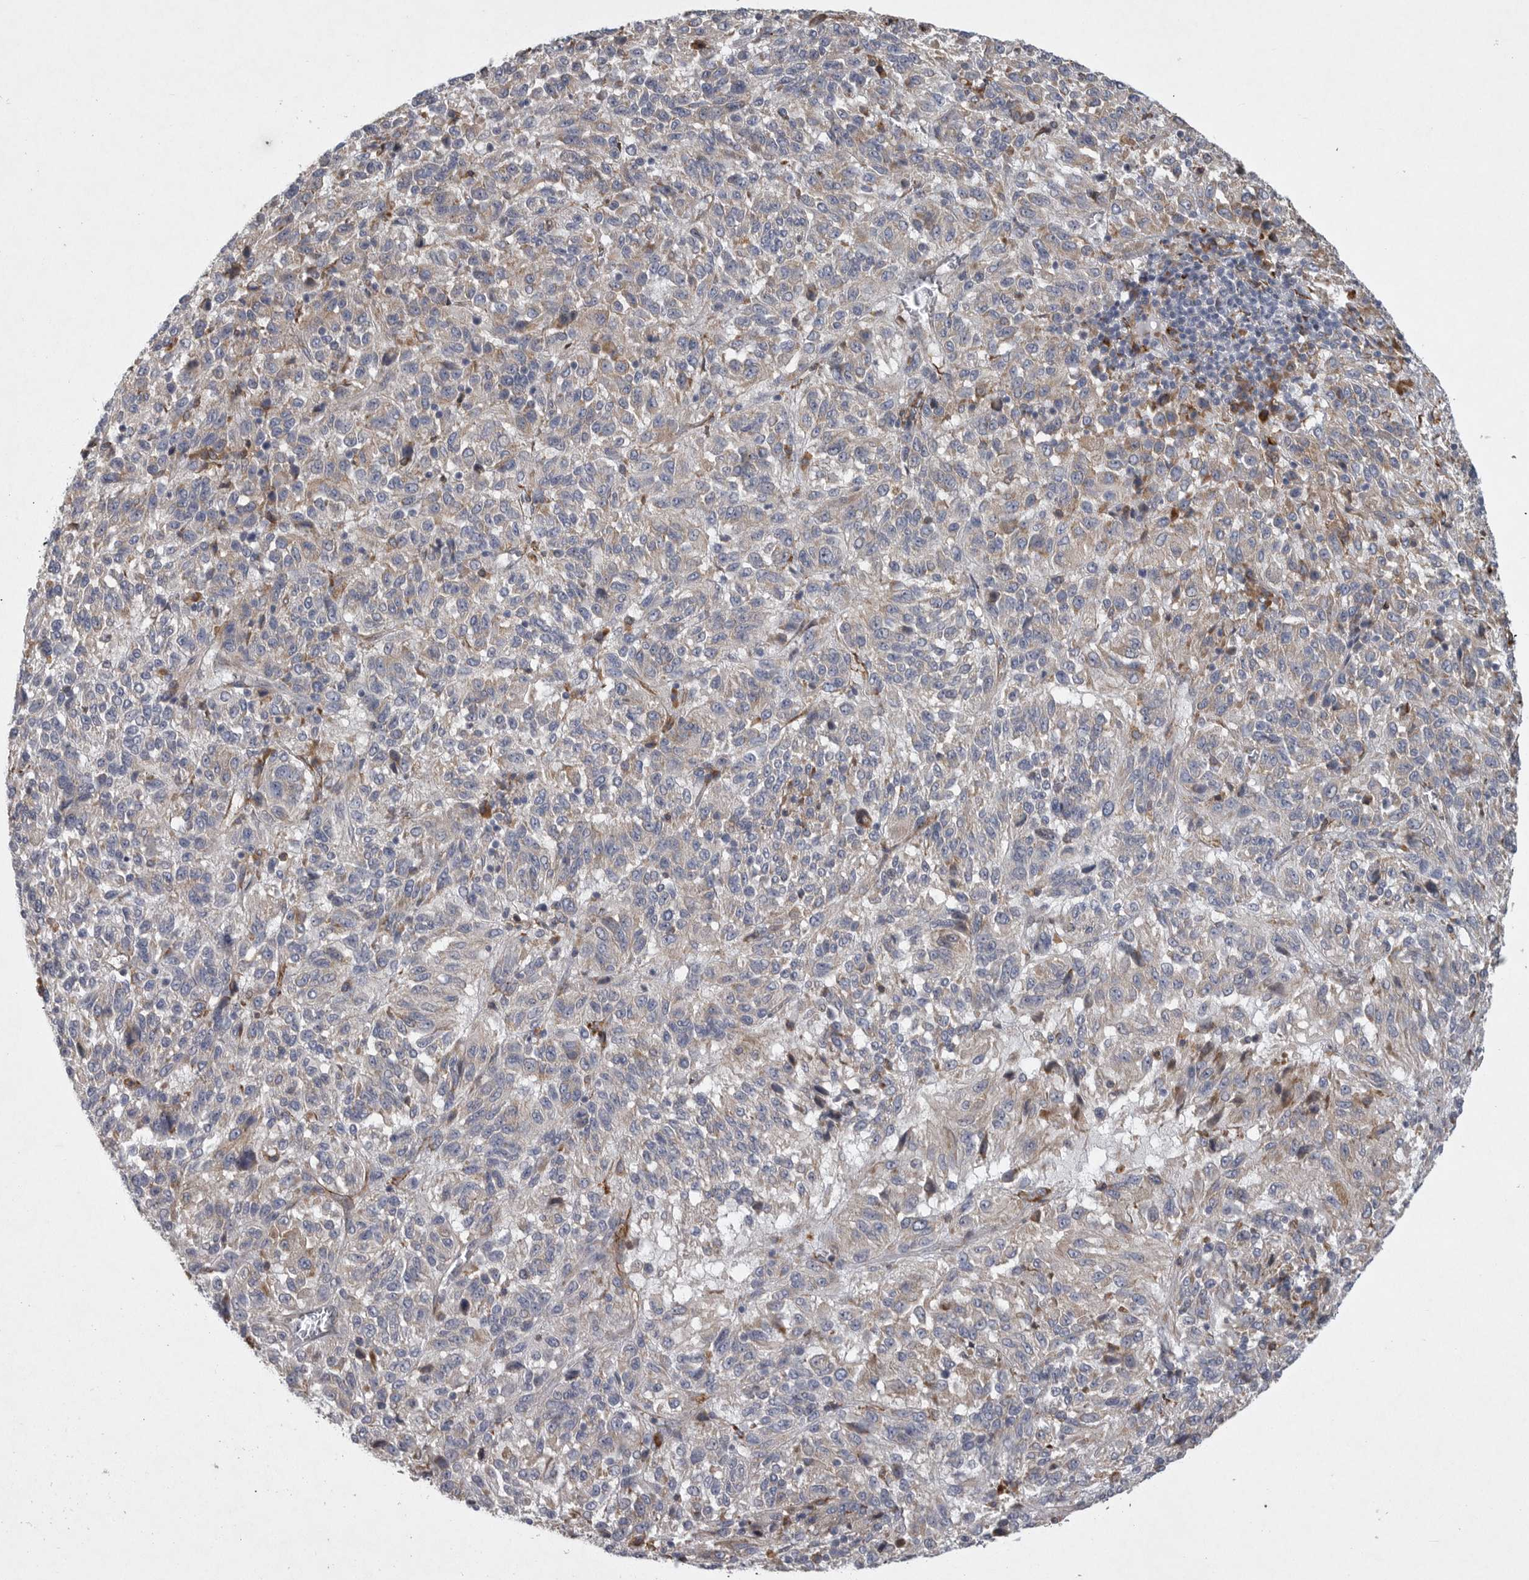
{"staining": {"intensity": "weak", "quantity": "25%-75%", "location": "cytoplasmic/membranous"}, "tissue": "melanoma", "cell_type": "Tumor cells", "image_type": "cancer", "snomed": [{"axis": "morphology", "description": "Malignant melanoma, Metastatic site"}, {"axis": "topography", "description": "Lung"}], "caption": "Immunohistochemistry (IHC) of malignant melanoma (metastatic site) shows low levels of weak cytoplasmic/membranous expression in approximately 25%-75% of tumor cells.", "gene": "MINPP1", "patient": {"sex": "male", "age": 64}}